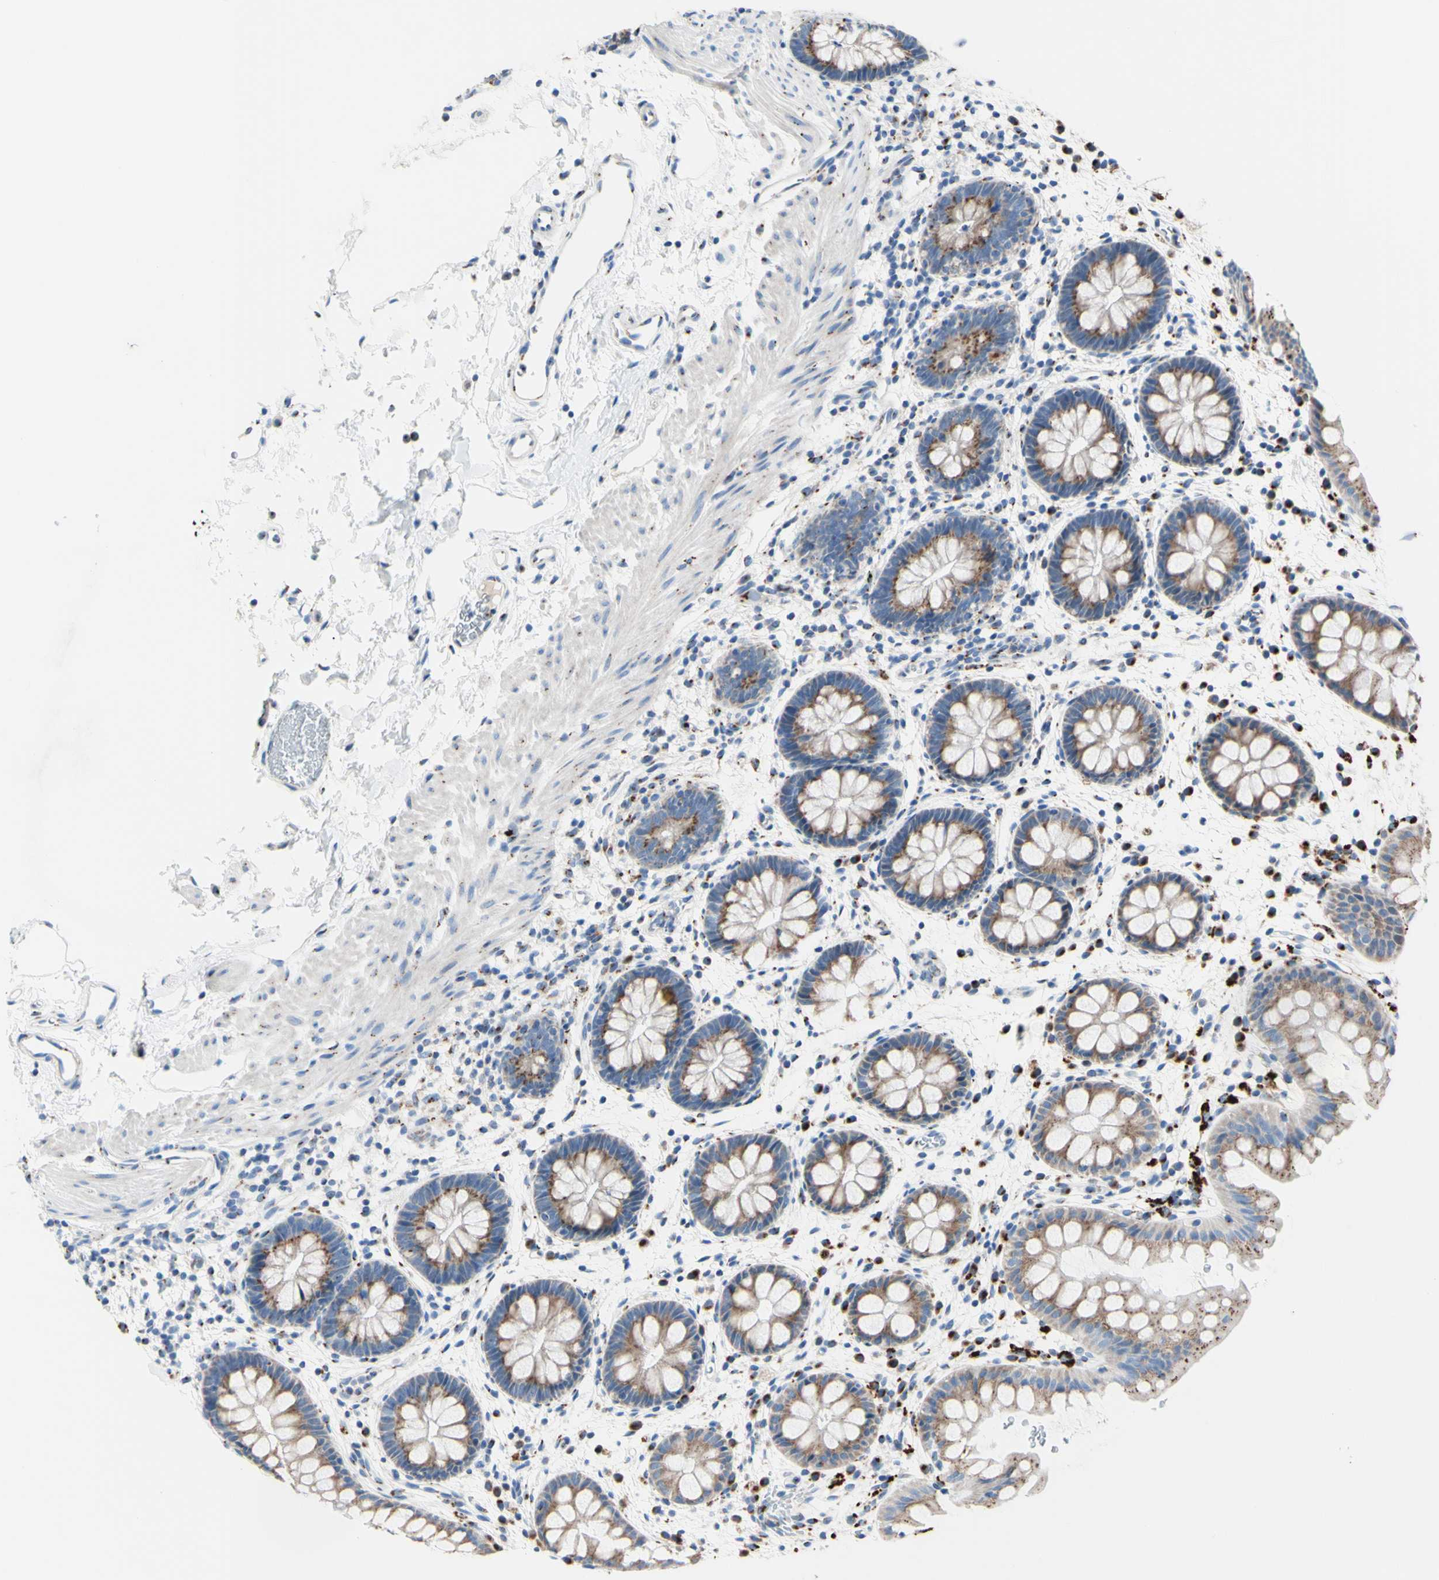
{"staining": {"intensity": "moderate", "quantity": "25%-75%", "location": "cytoplasmic/membranous"}, "tissue": "rectum", "cell_type": "Glandular cells", "image_type": "normal", "snomed": [{"axis": "morphology", "description": "Normal tissue, NOS"}, {"axis": "topography", "description": "Rectum"}], "caption": "Immunohistochemistry staining of benign rectum, which shows medium levels of moderate cytoplasmic/membranous expression in about 25%-75% of glandular cells indicating moderate cytoplasmic/membranous protein expression. The staining was performed using DAB (brown) for protein detection and nuclei were counterstained in hematoxylin (blue).", "gene": "GALNT2", "patient": {"sex": "female", "age": 24}}